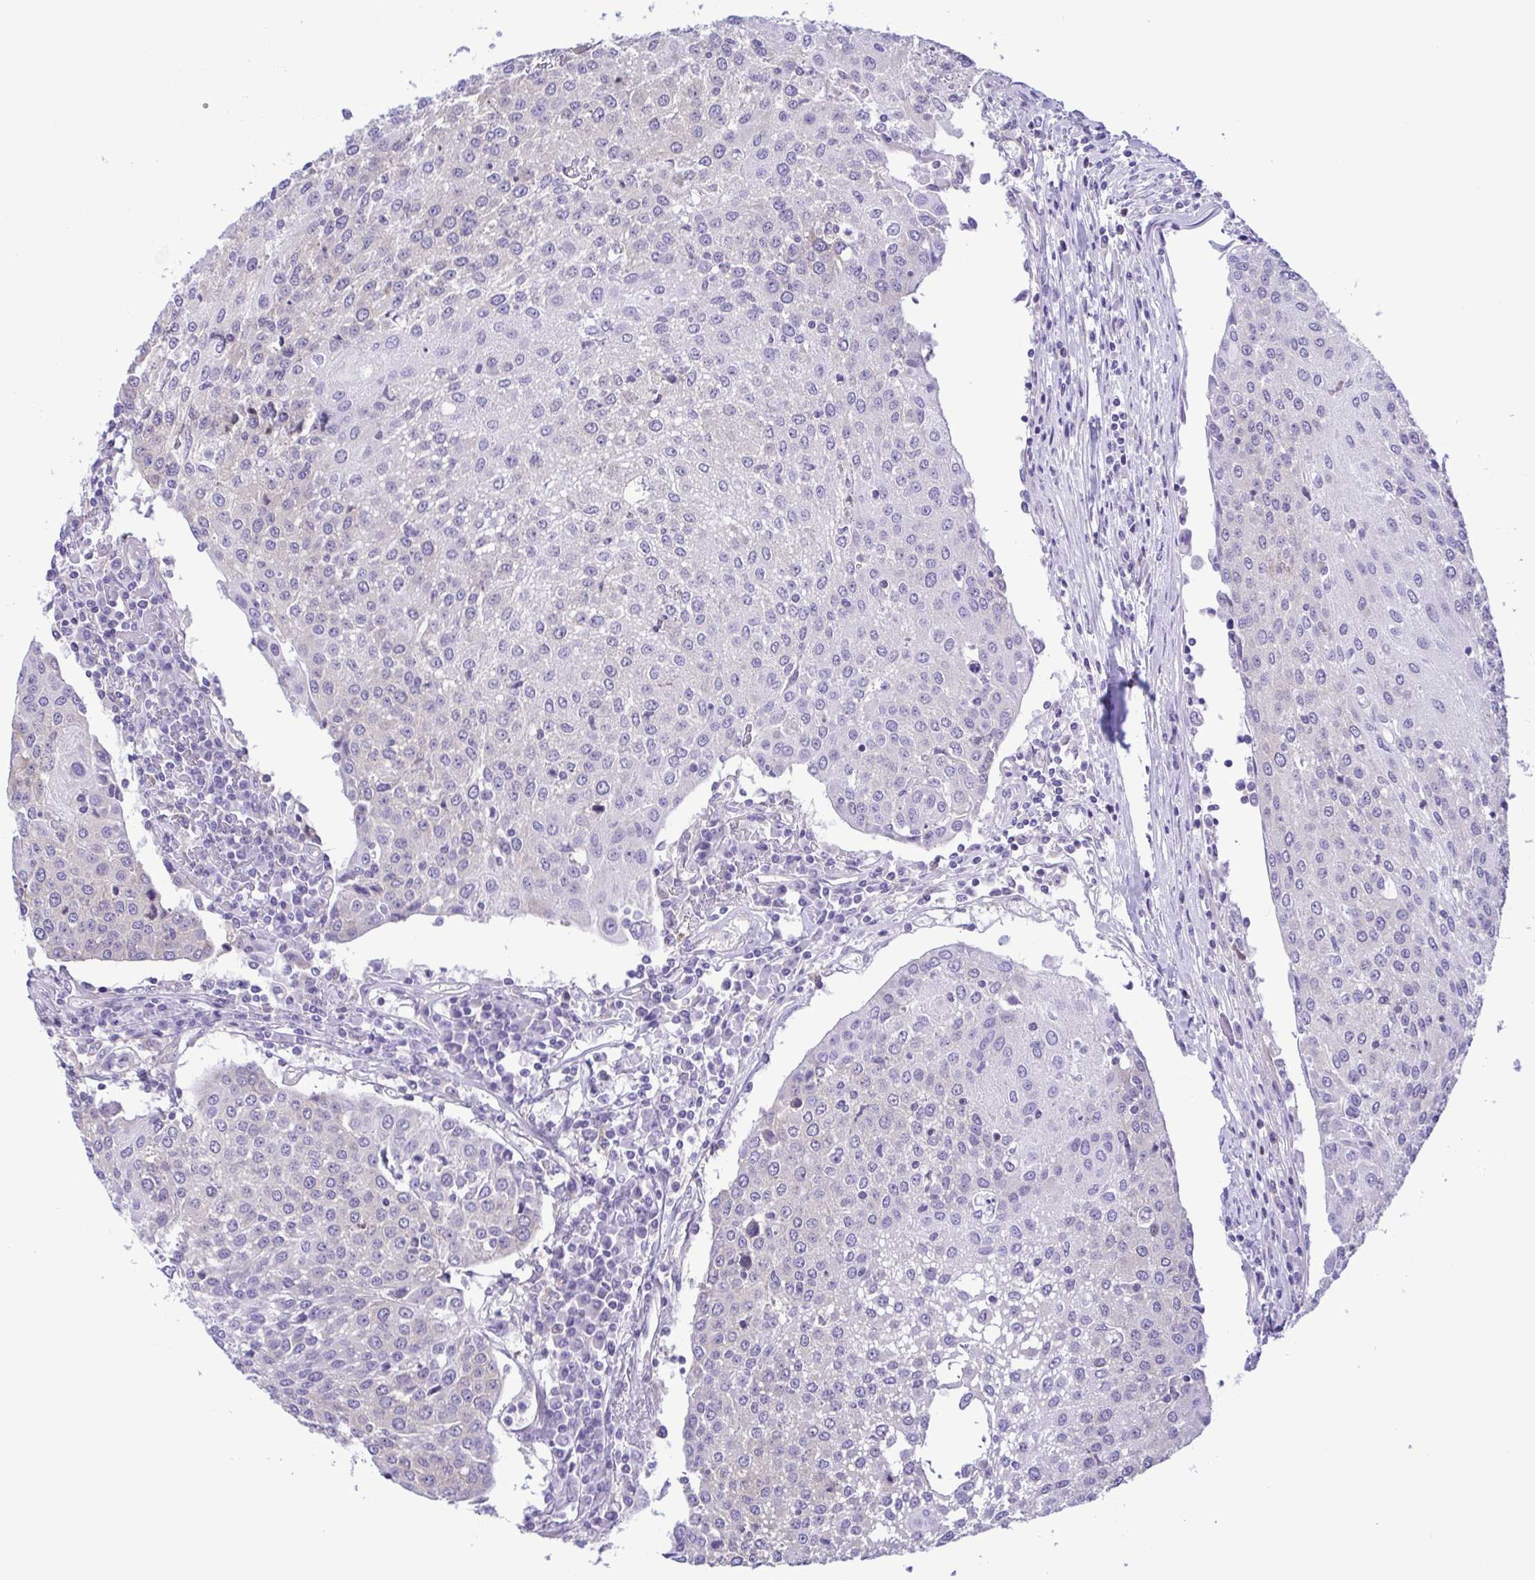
{"staining": {"intensity": "negative", "quantity": "none", "location": "none"}, "tissue": "urothelial cancer", "cell_type": "Tumor cells", "image_type": "cancer", "snomed": [{"axis": "morphology", "description": "Urothelial carcinoma, High grade"}, {"axis": "topography", "description": "Urinary bladder"}], "caption": "Immunohistochemical staining of human high-grade urothelial carcinoma shows no significant expression in tumor cells. Brightfield microscopy of IHC stained with DAB (3,3'-diaminobenzidine) (brown) and hematoxylin (blue), captured at high magnification.", "gene": "TNNI3", "patient": {"sex": "female", "age": 85}}